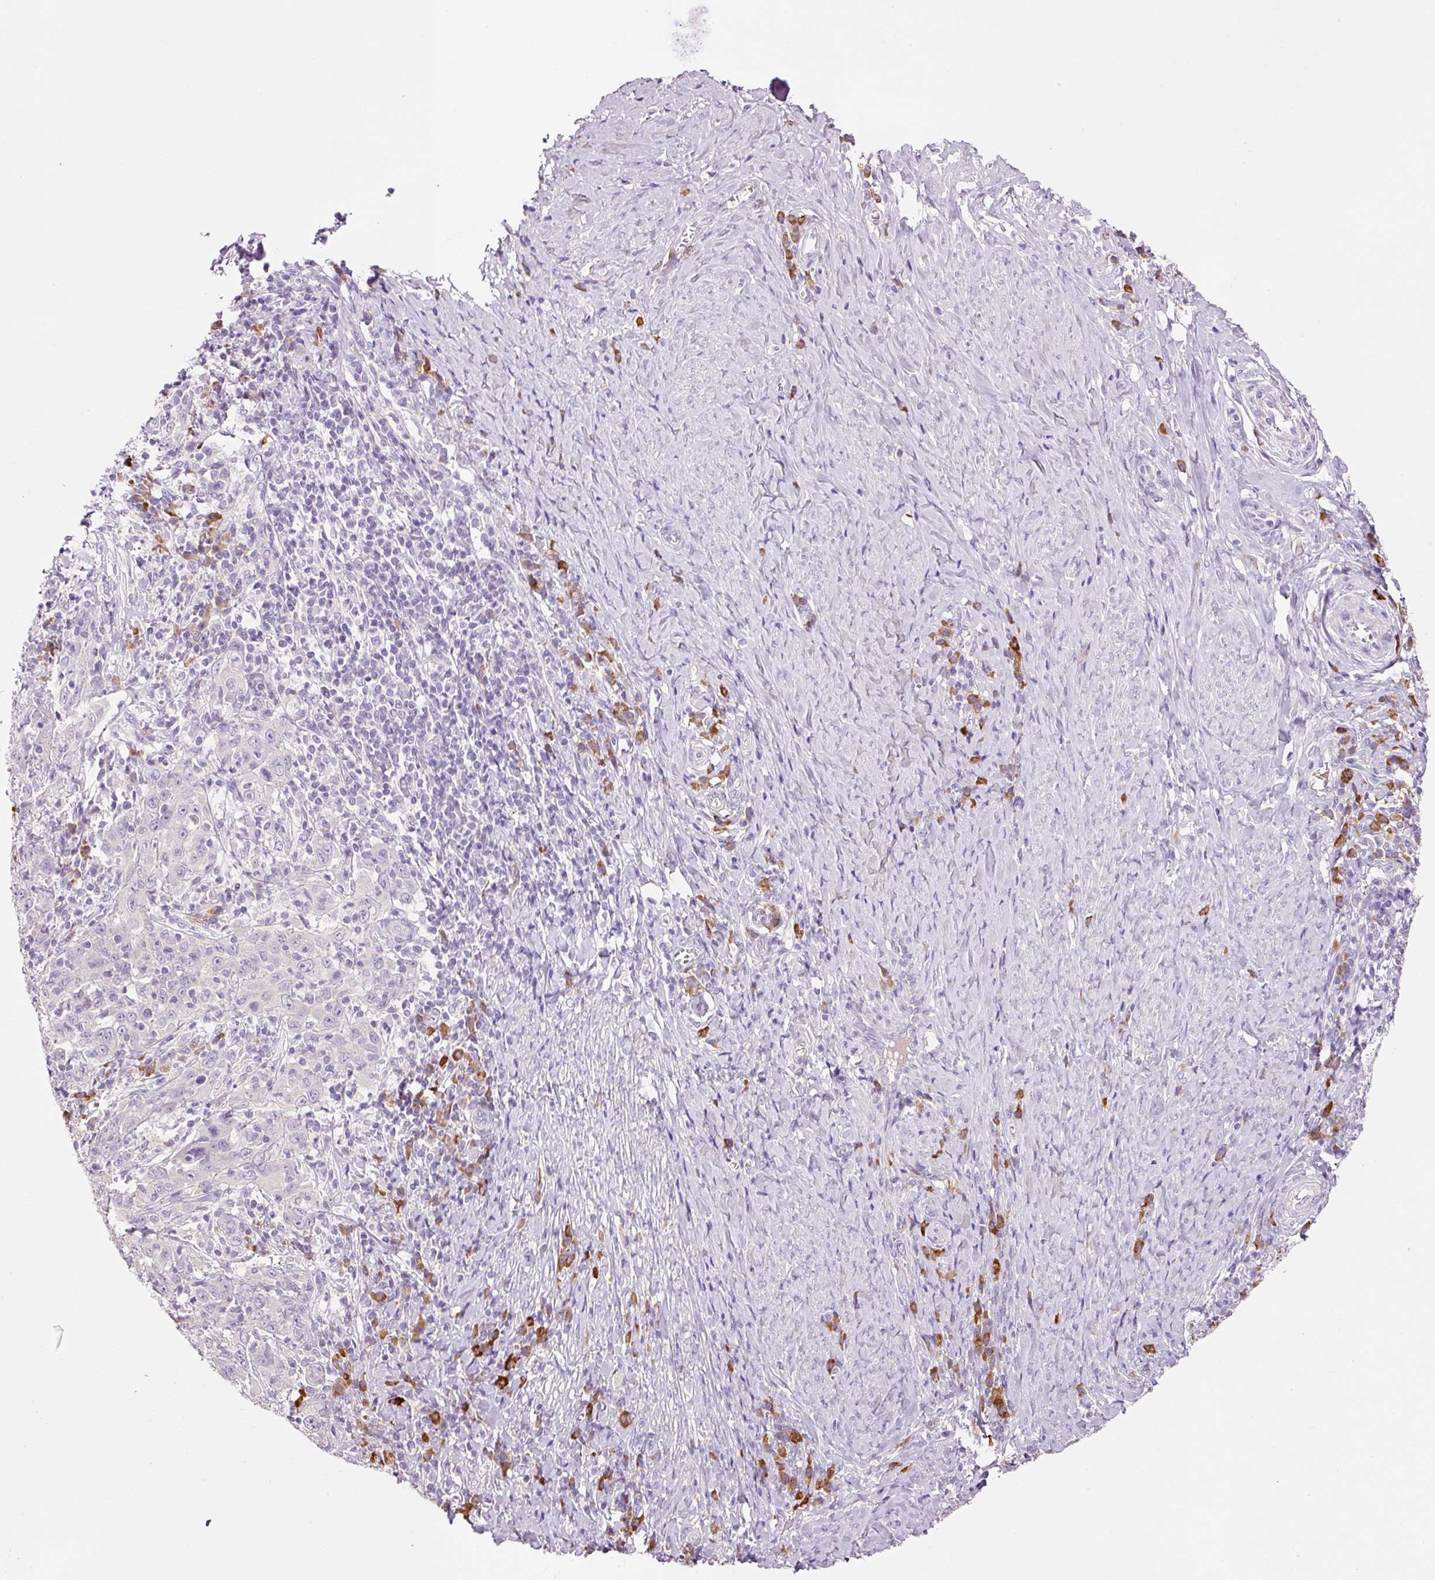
{"staining": {"intensity": "negative", "quantity": "none", "location": "none"}, "tissue": "cervical cancer", "cell_type": "Tumor cells", "image_type": "cancer", "snomed": [{"axis": "morphology", "description": "Squamous cell carcinoma, NOS"}, {"axis": "topography", "description": "Cervix"}], "caption": "IHC photomicrograph of cervical squamous cell carcinoma stained for a protein (brown), which reveals no expression in tumor cells.", "gene": "TENT5C", "patient": {"sex": "female", "age": 46}}